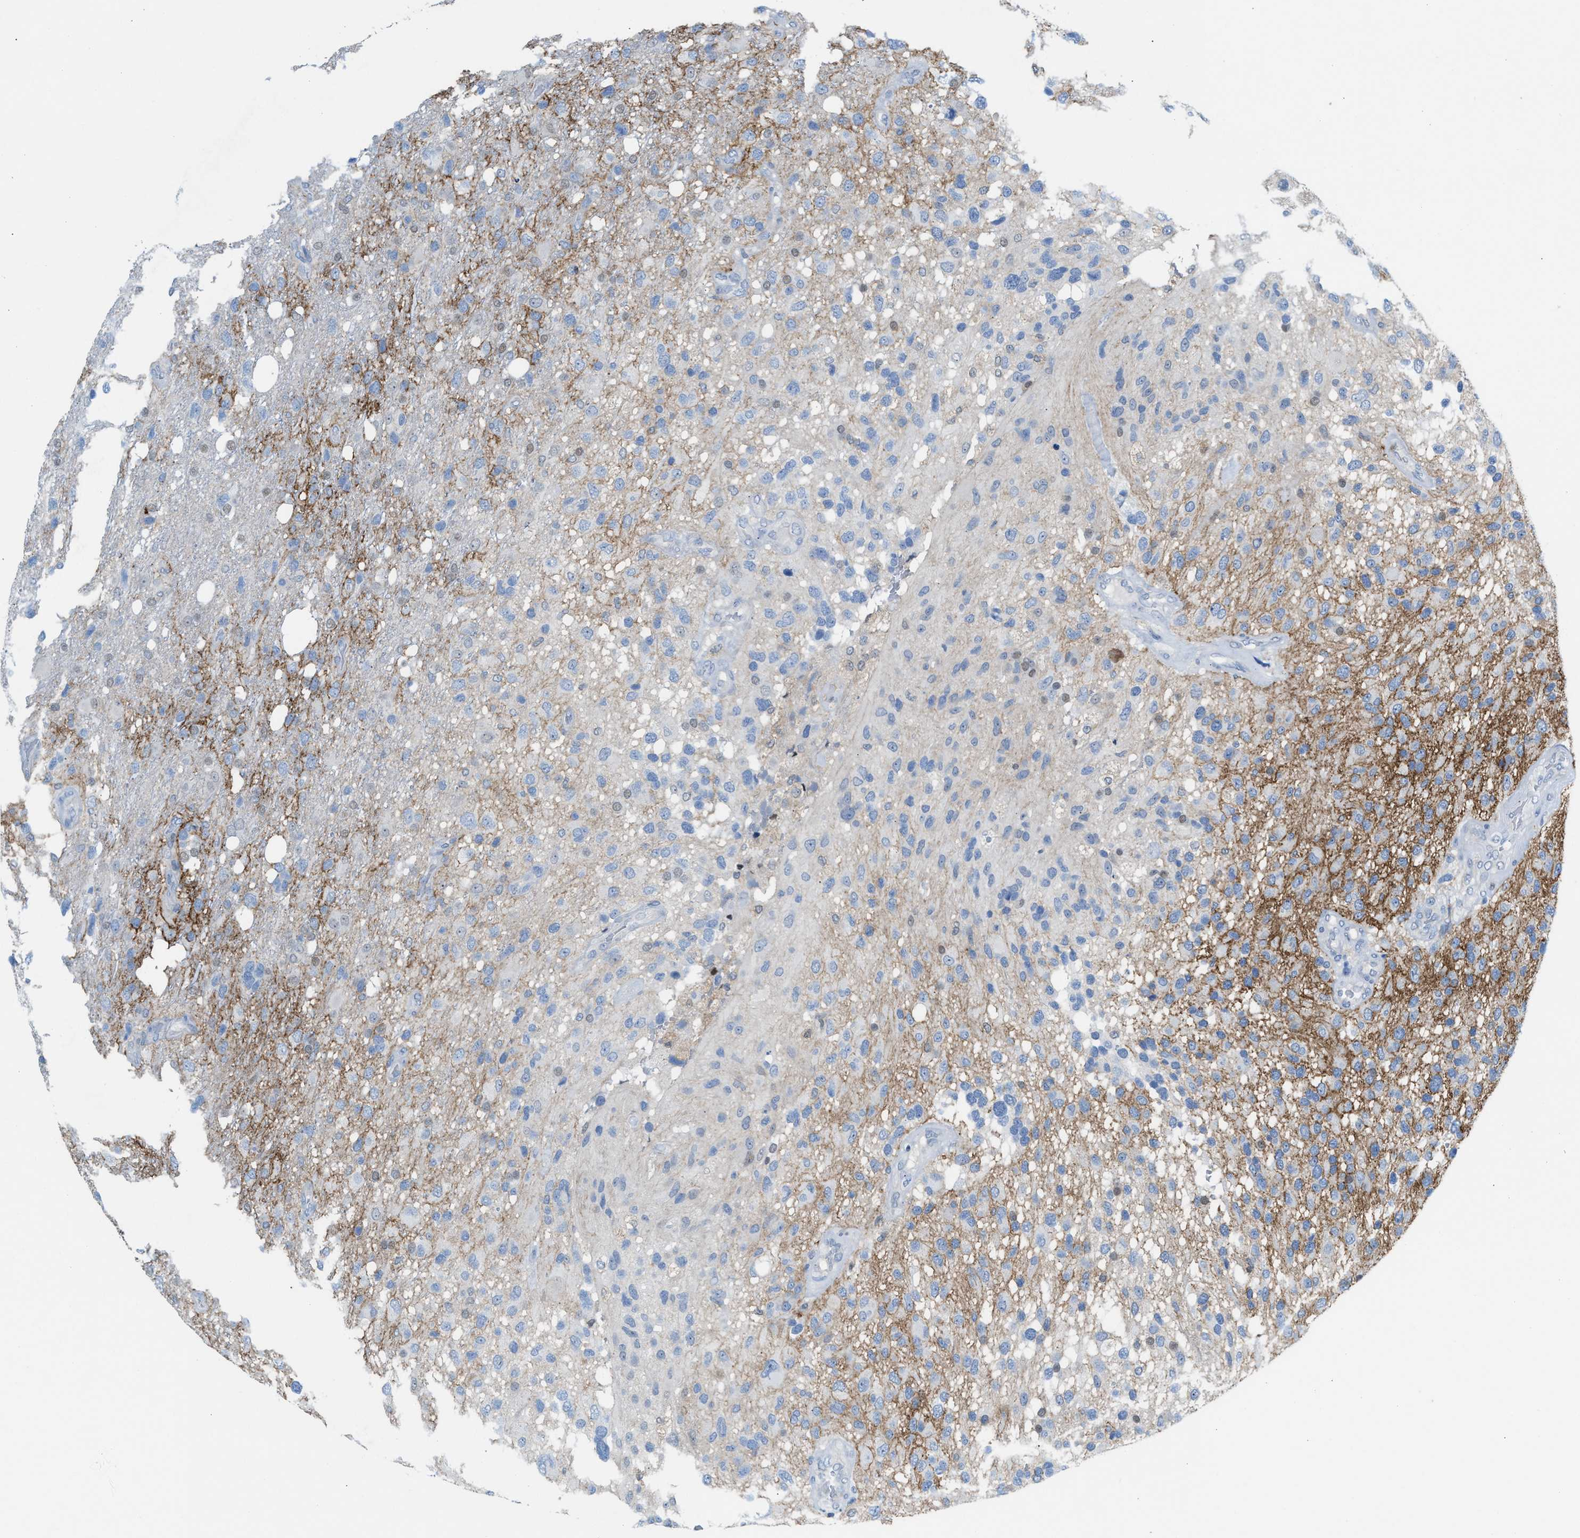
{"staining": {"intensity": "weak", "quantity": "<25%", "location": "cytoplasmic/membranous"}, "tissue": "glioma", "cell_type": "Tumor cells", "image_type": "cancer", "snomed": [{"axis": "morphology", "description": "Glioma, malignant, High grade"}, {"axis": "topography", "description": "Brain"}], "caption": "Tumor cells show no significant protein staining in glioma.", "gene": "PPM1D", "patient": {"sex": "female", "age": 58}}